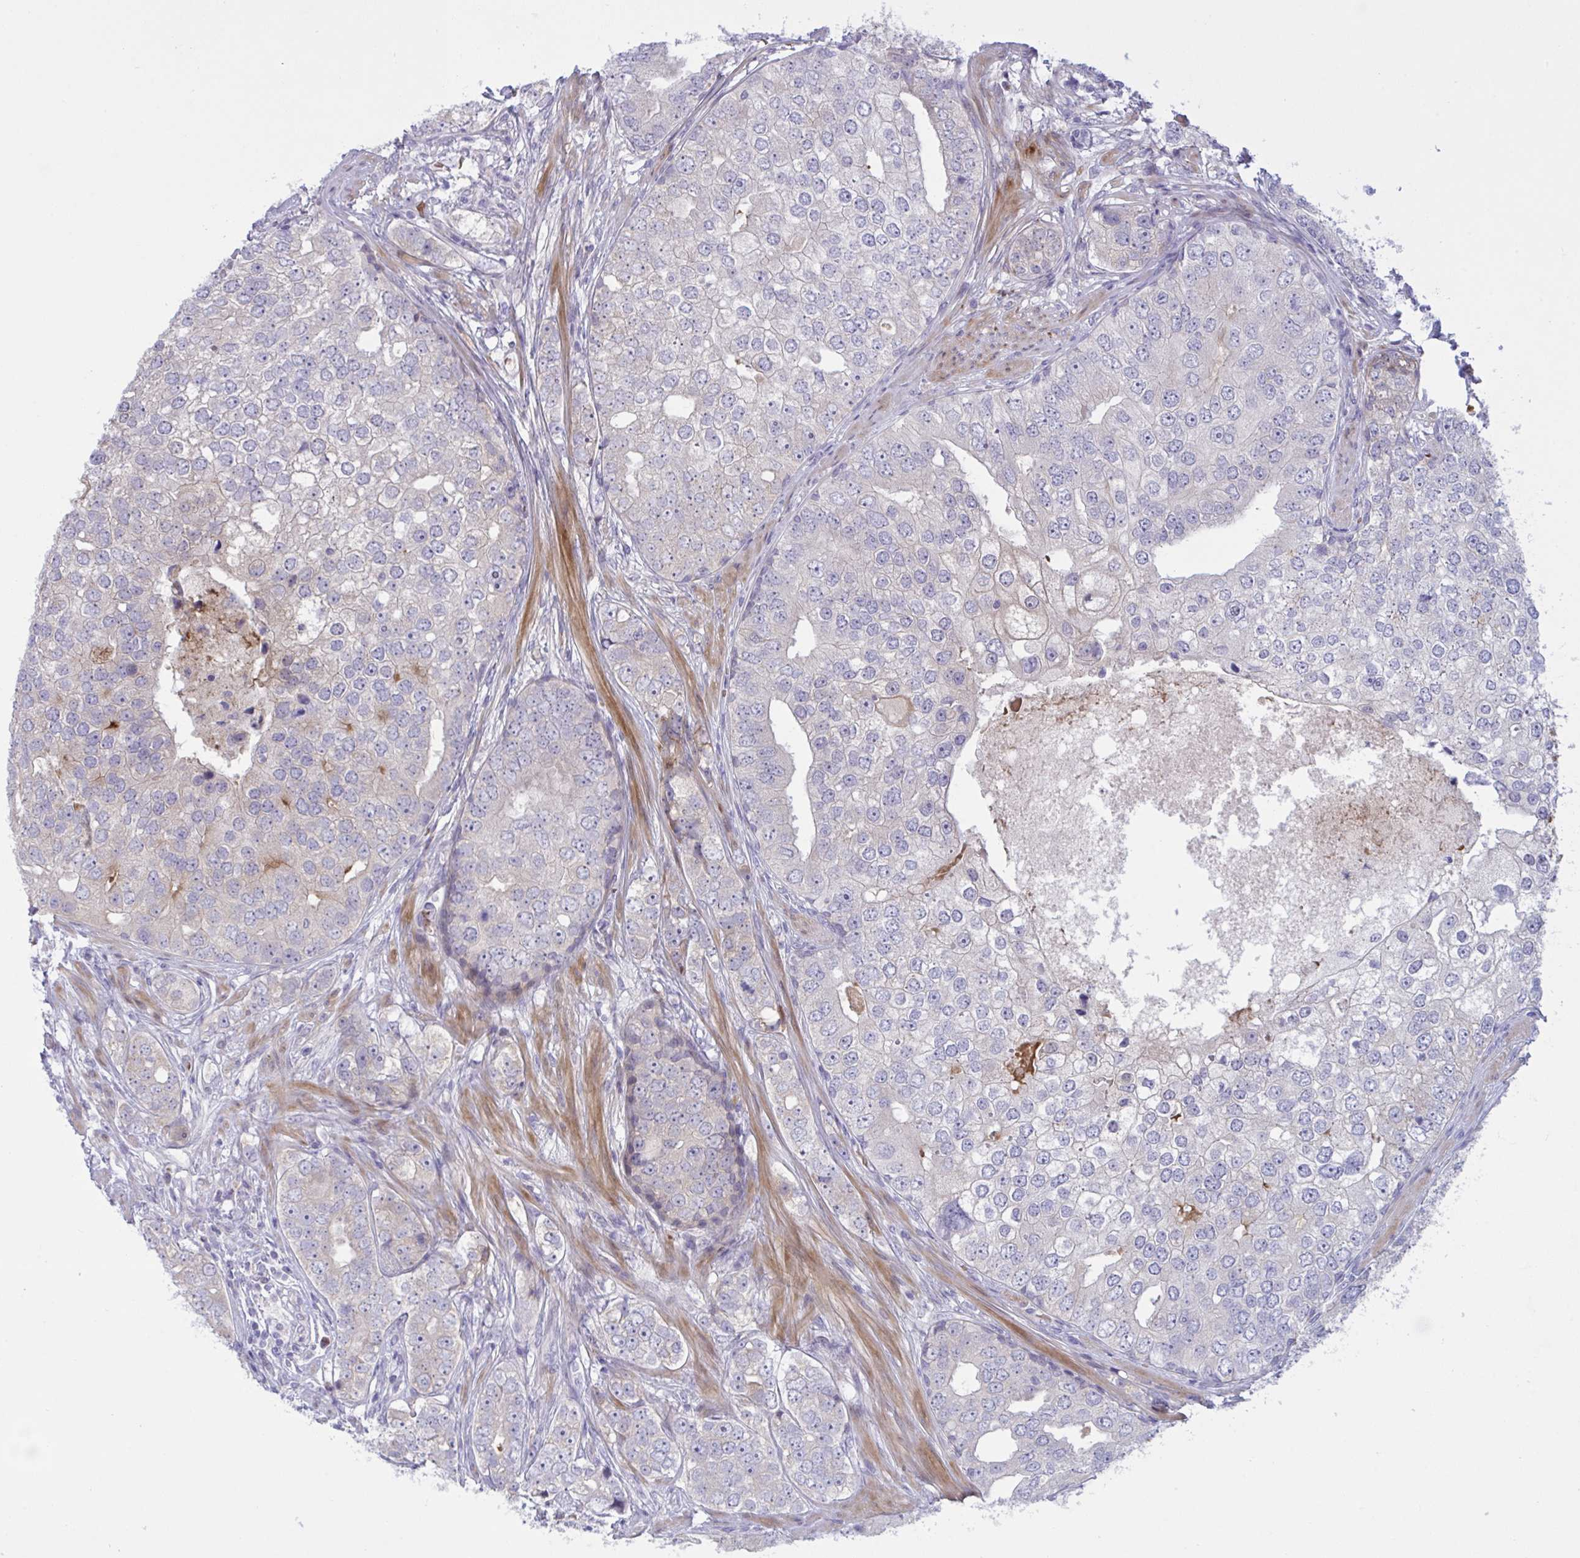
{"staining": {"intensity": "negative", "quantity": "none", "location": "none"}, "tissue": "prostate cancer", "cell_type": "Tumor cells", "image_type": "cancer", "snomed": [{"axis": "morphology", "description": "Adenocarcinoma, High grade"}, {"axis": "topography", "description": "Prostate"}], "caption": "An image of human prostate cancer is negative for staining in tumor cells. The staining was performed using DAB (3,3'-diaminobenzidine) to visualize the protein expression in brown, while the nuclei were stained in blue with hematoxylin (Magnification: 20x).", "gene": "VWC2", "patient": {"sex": "male", "age": 60}}